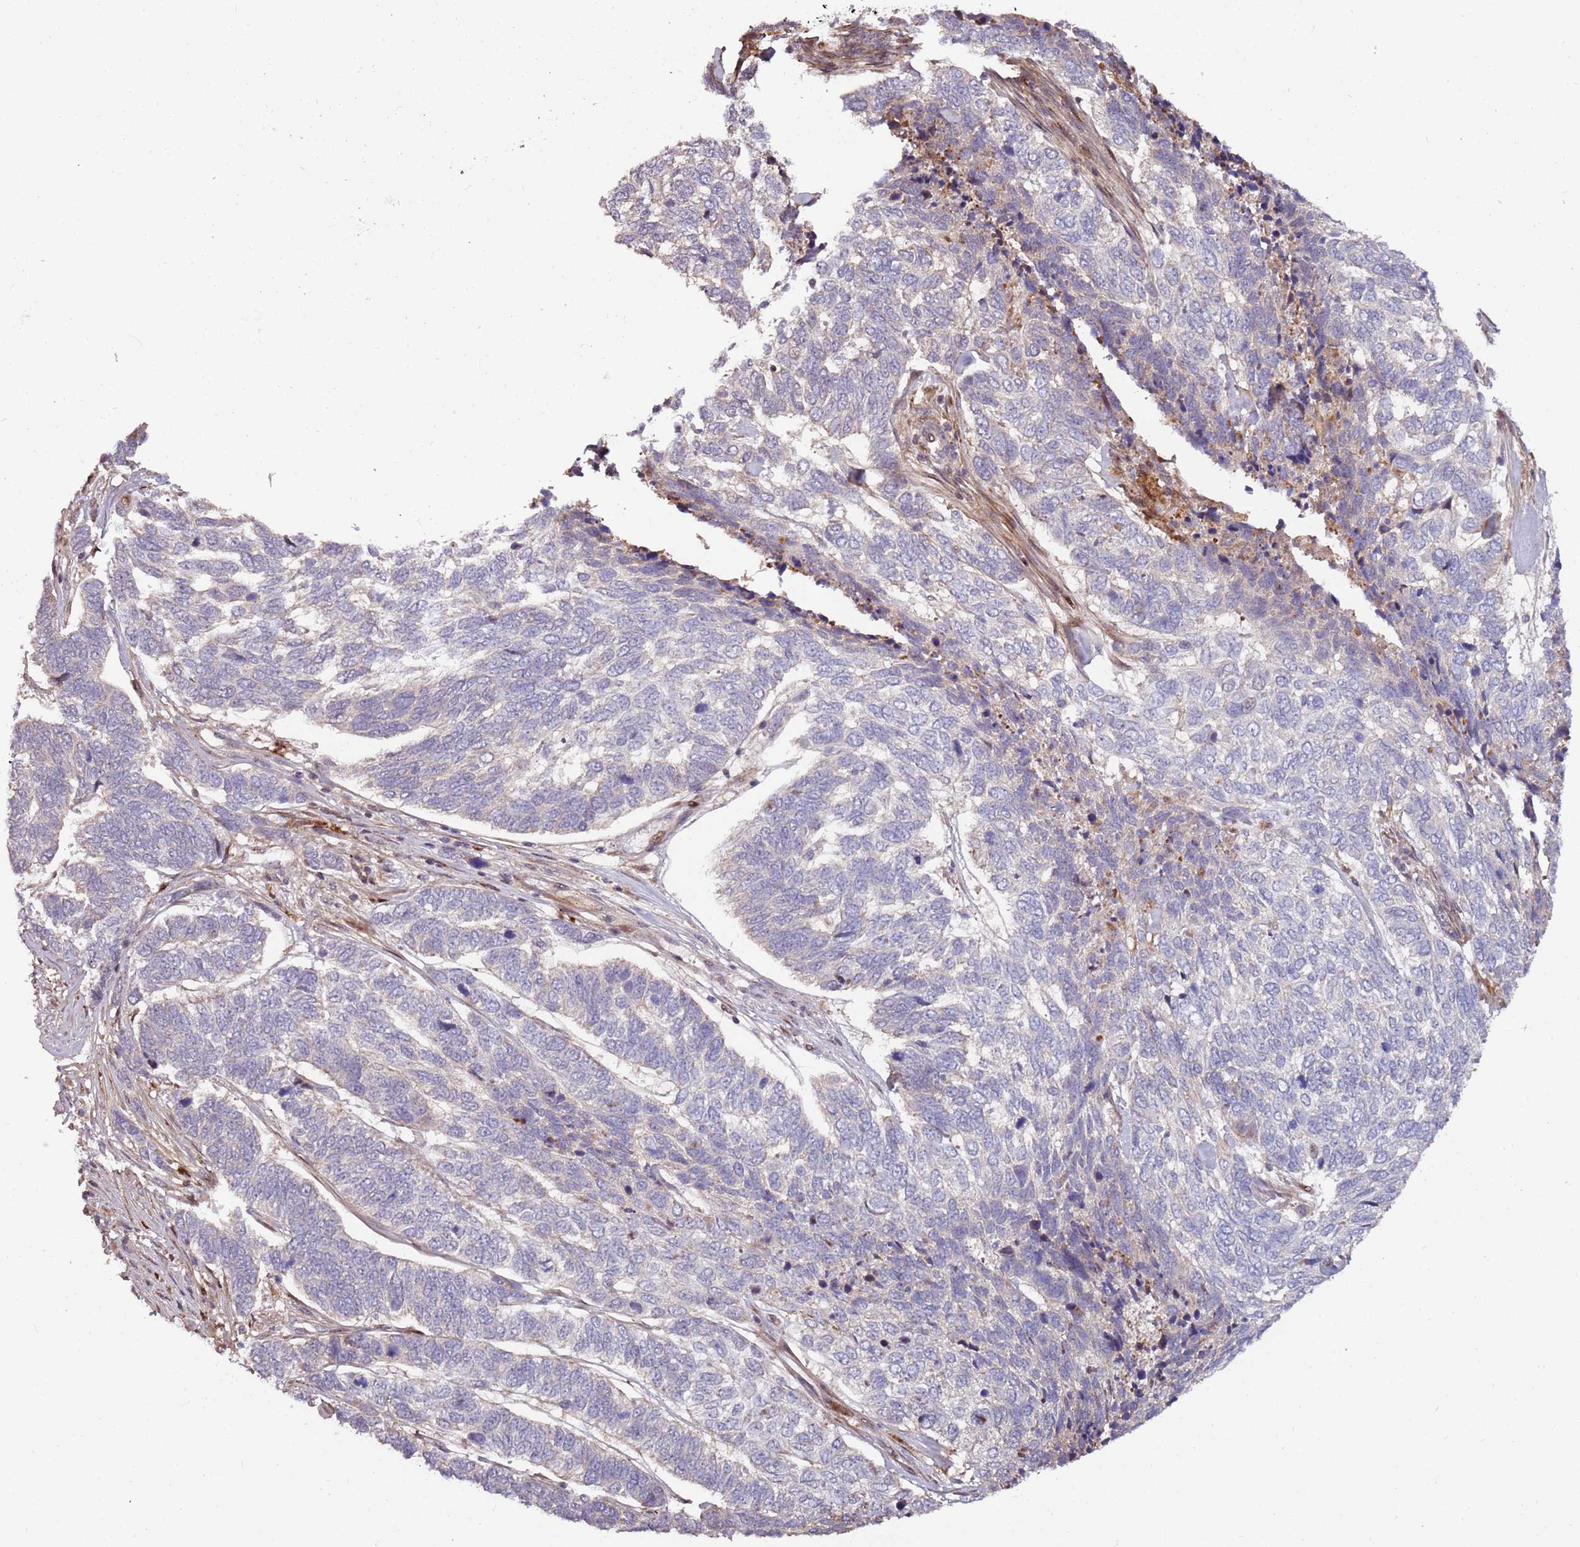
{"staining": {"intensity": "negative", "quantity": "none", "location": "none"}, "tissue": "skin cancer", "cell_type": "Tumor cells", "image_type": "cancer", "snomed": [{"axis": "morphology", "description": "Basal cell carcinoma"}, {"axis": "topography", "description": "Skin"}], "caption": "This is a histopathology image of IHC staining of skin cancer (basal cell carcinoma), which shows no staining in tumor cells.", "gene": "RHBDL1", "patient": {"sex": "female", "age": 65}}